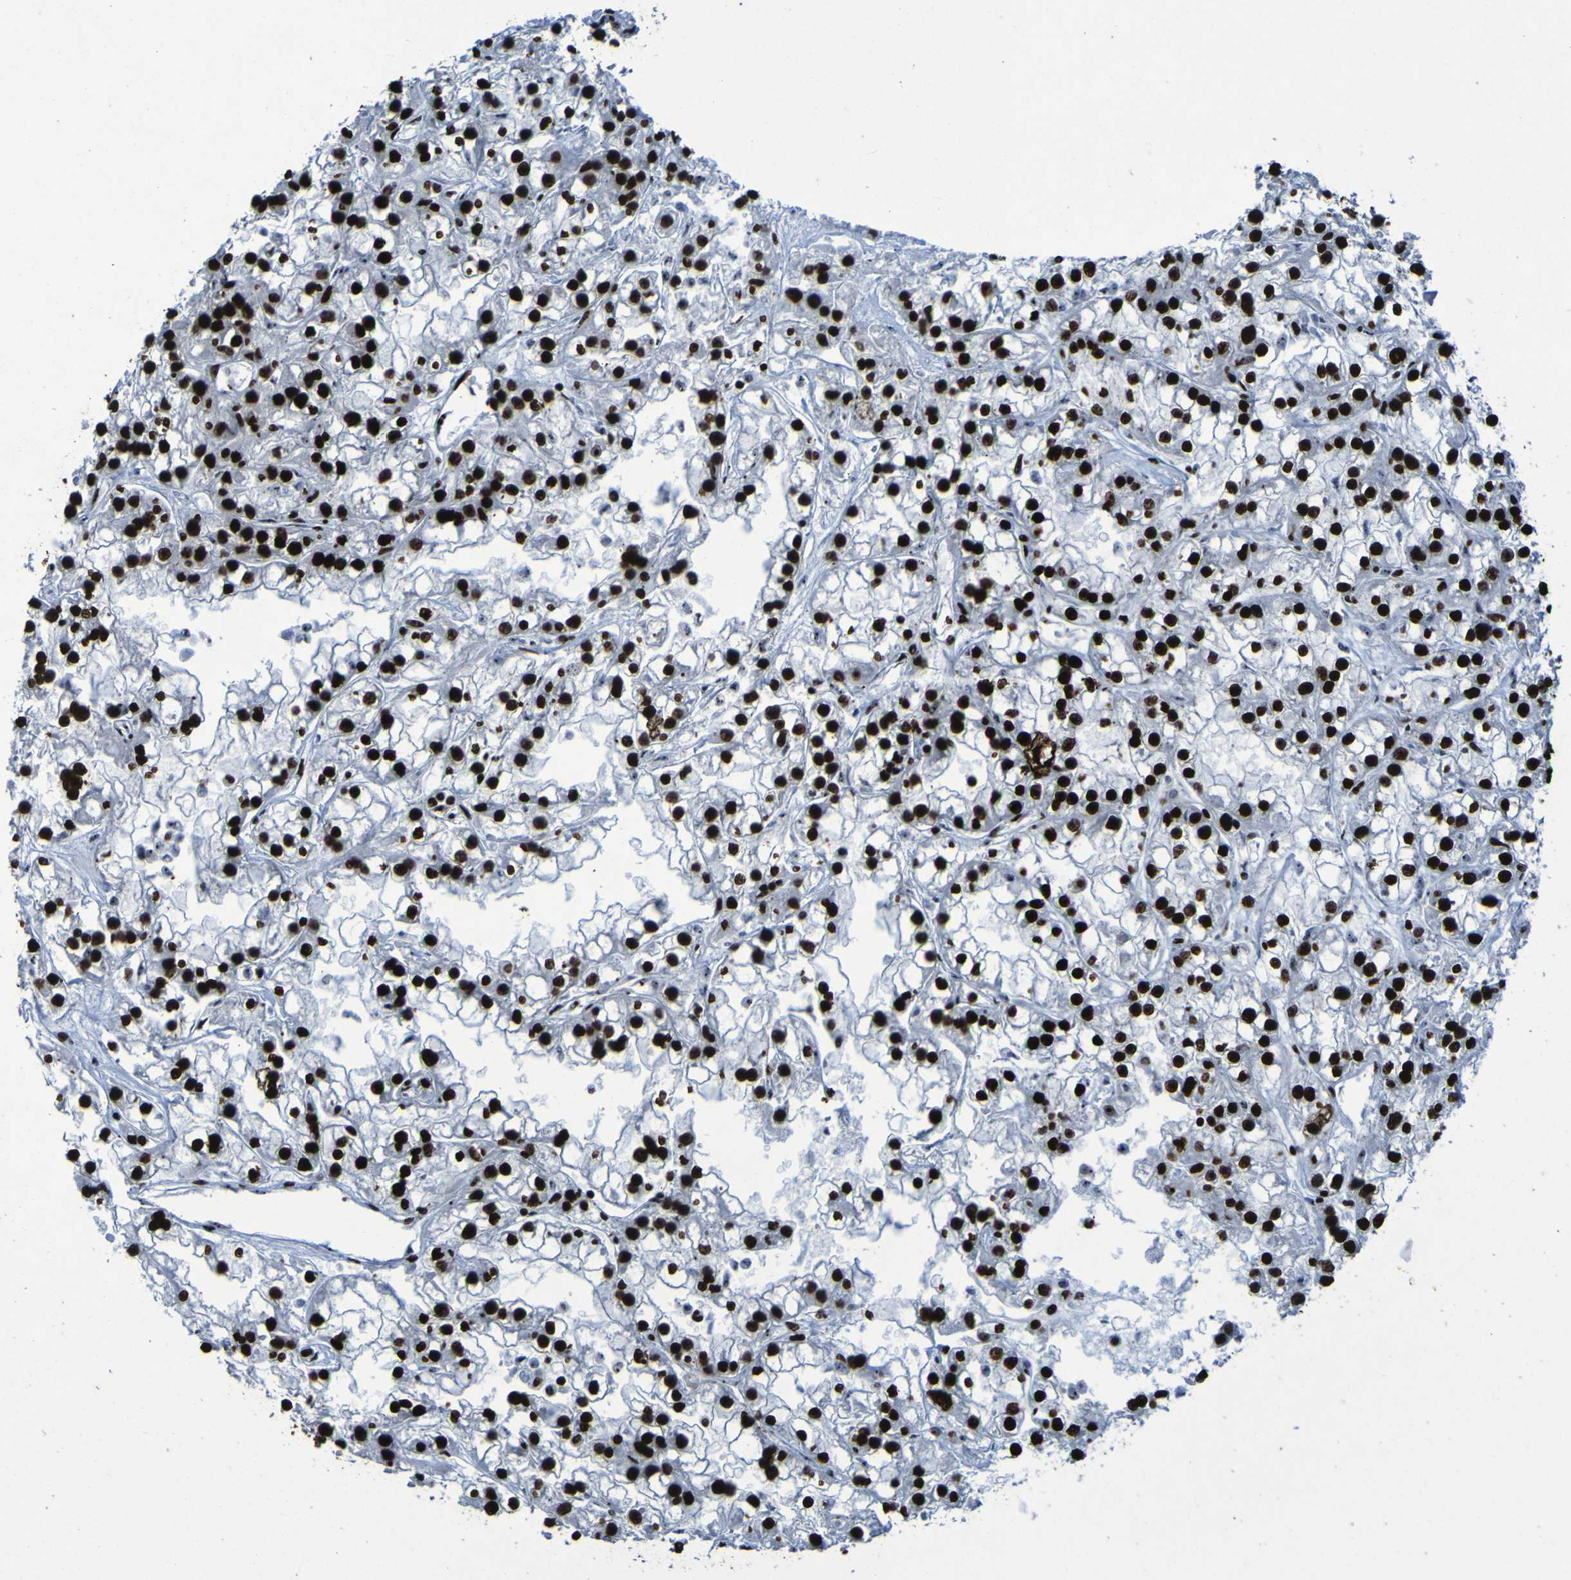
{"staining": {"intensity": "strong", "quantity": ">75%", "location": "nuclear"}, "tissue": "renal cancer", "cell_type": "Tumor cells", "image_type": "cancer", "snomed": [{"axis": "morphology", "description": "Adenocarcinoma, NOS"}, {"axis": "topography", "description": "Kidney"}], "caption": "A brown stain highlights strong nuclear positivity of a protein in human adenocarcinoma (renal) tumor cells.", "gene": "NPM1", "patient": {"sex": "female", "age": 52}}